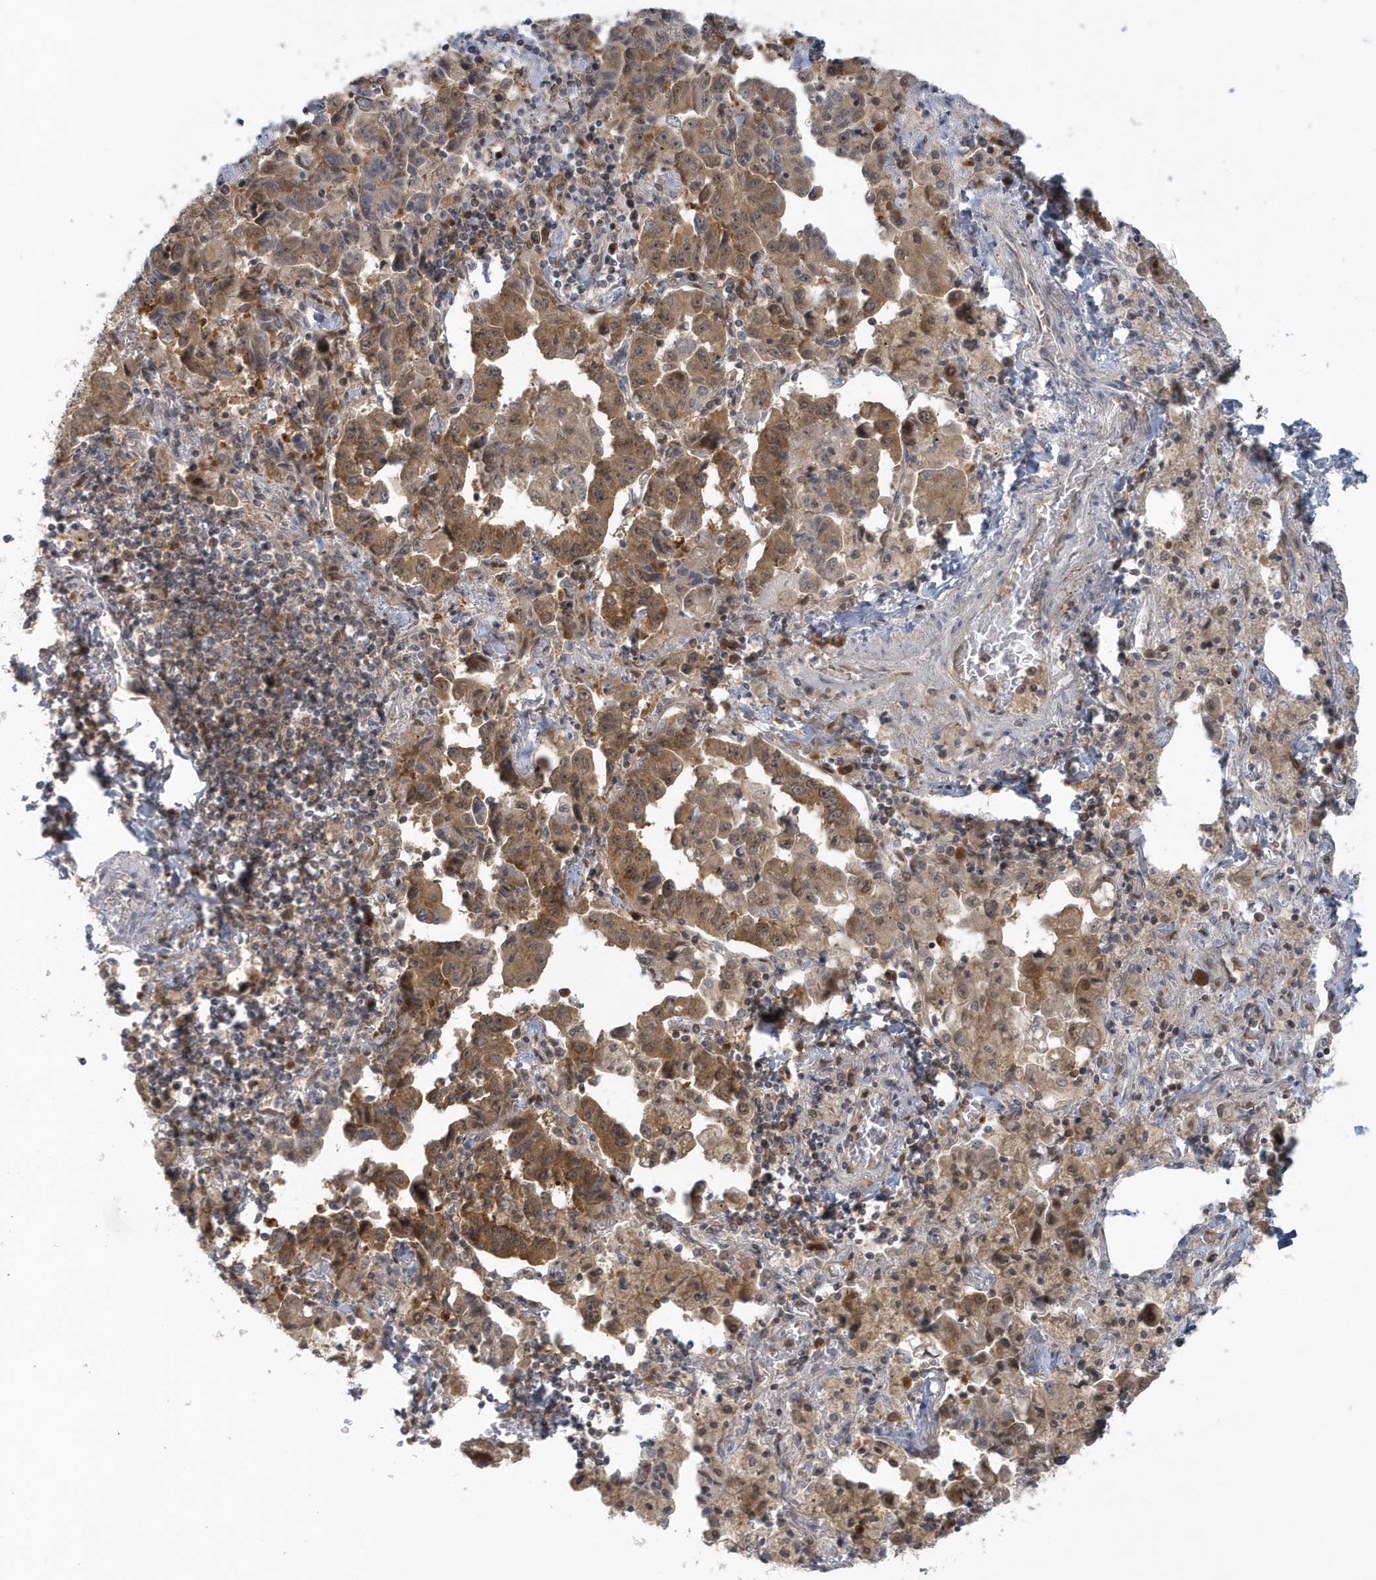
{"staining": {"intensity": "moderate", "quantity": ">75%", "location": "cytoplasmic/membranous"}, "tissue": "lung cancer", "cell_type": "Tumor cells", "image_type": "cancer", "snomed": [{"axis": "morphology", "description": "Adenocarcinoma, NOS"}, {"axis": "topography", "description": "Lung"}], "caption": "IHC photomicrograph of neoplastic tissue: adenocarcinoma (lung) stained using immunohistochemistry exhibits medium levels of moderate protein expression localized specifically in the cytoplasmic/membranous of tumor cells, appearing as a cytoplasmic/membranous brown color.", "gene": "ATG4A", "patient": {"sex": "female", "age": 51}}